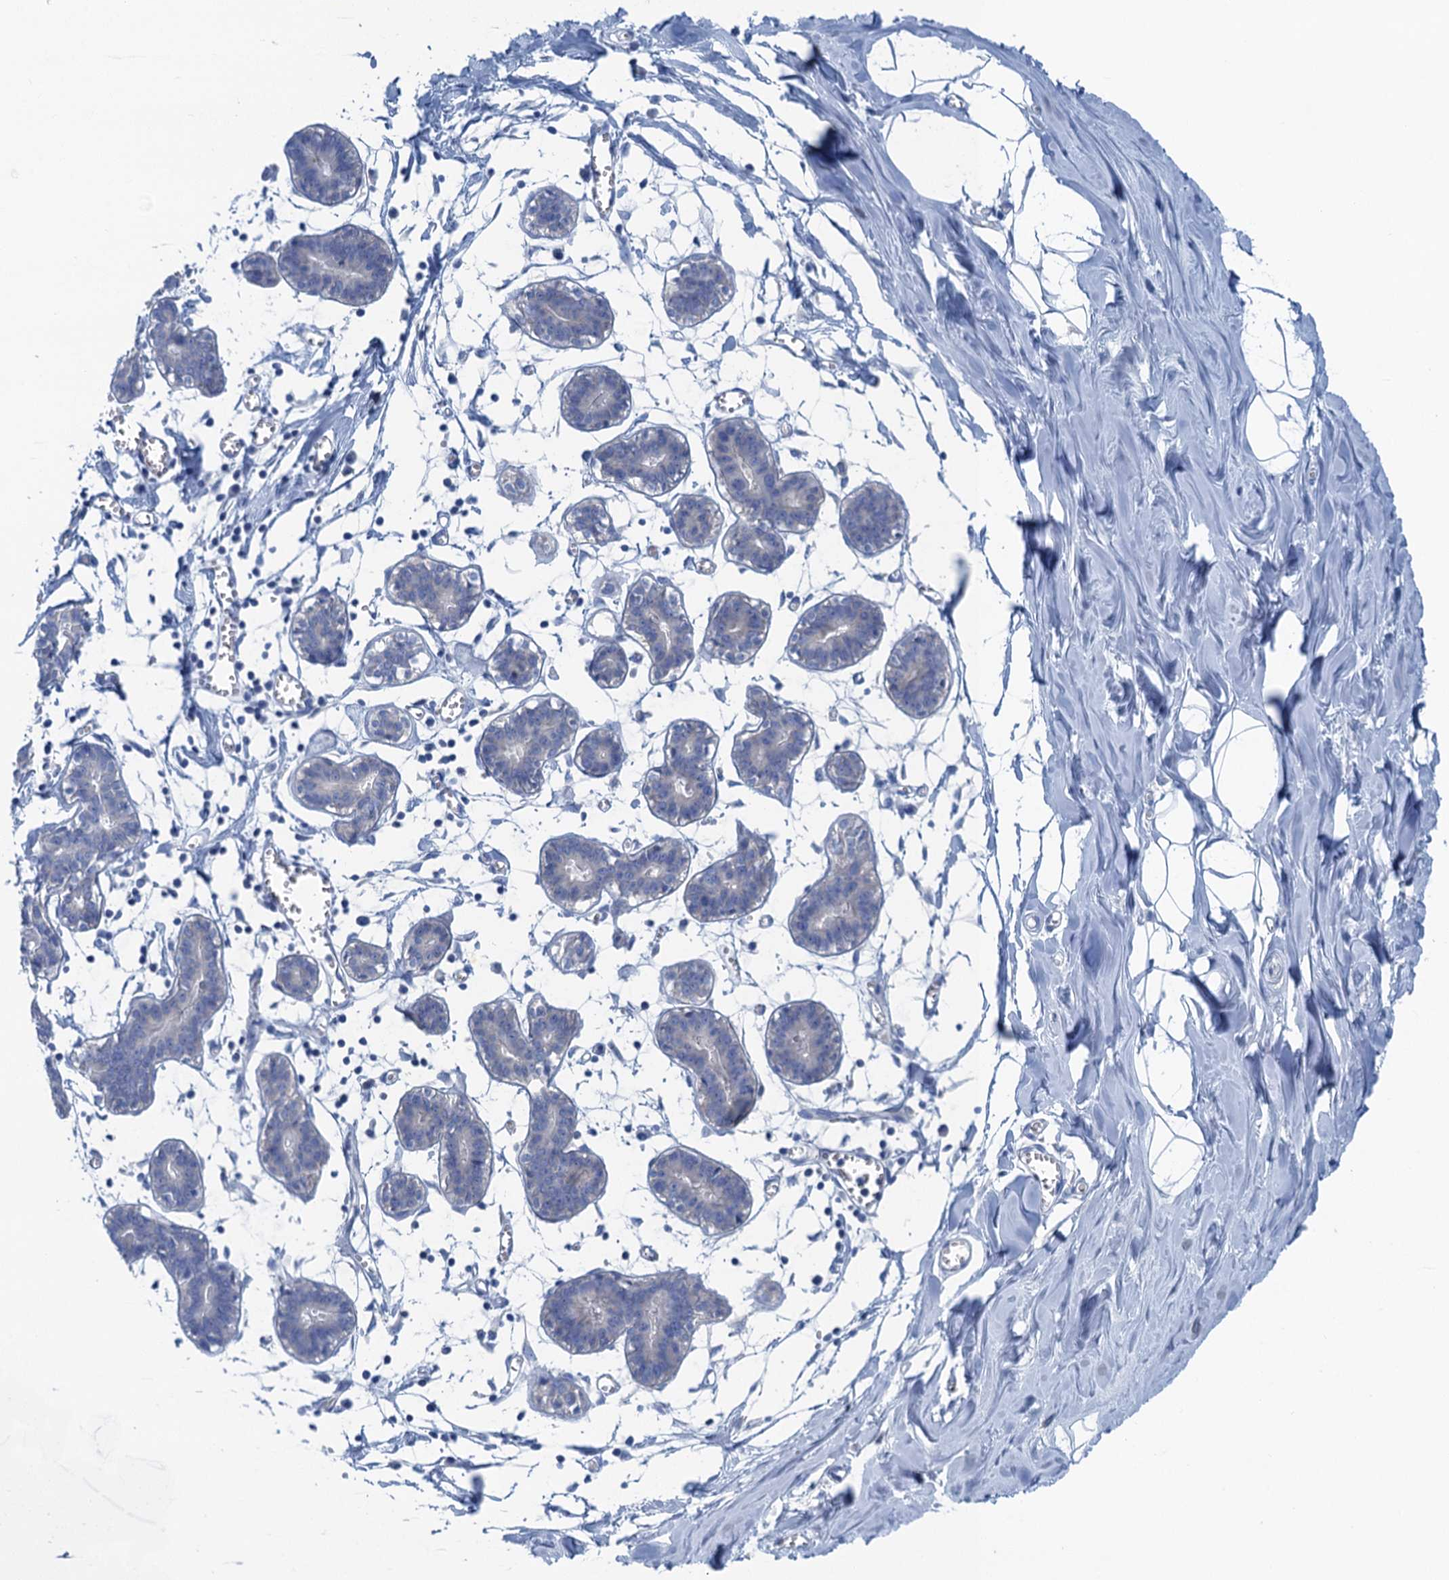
{"staining": {"intensity": "negative", "quantity": "none", "location": "none"}, "tissue": "breast", "cell_type": "Adipocytes", "image_type": "normal", "snomed": [{"axis": "morphology", "description": "Normal tissue, NOS"}, {"axis": "topography", "description": "Breast"}], "caption": "Immunohistochemistry histopathology image of benign breast stained for a protein (brown), which exhibits no expression in adipocytes.", "gene": "MYADML2", "patient": {"sex": "female", "age": 27}}